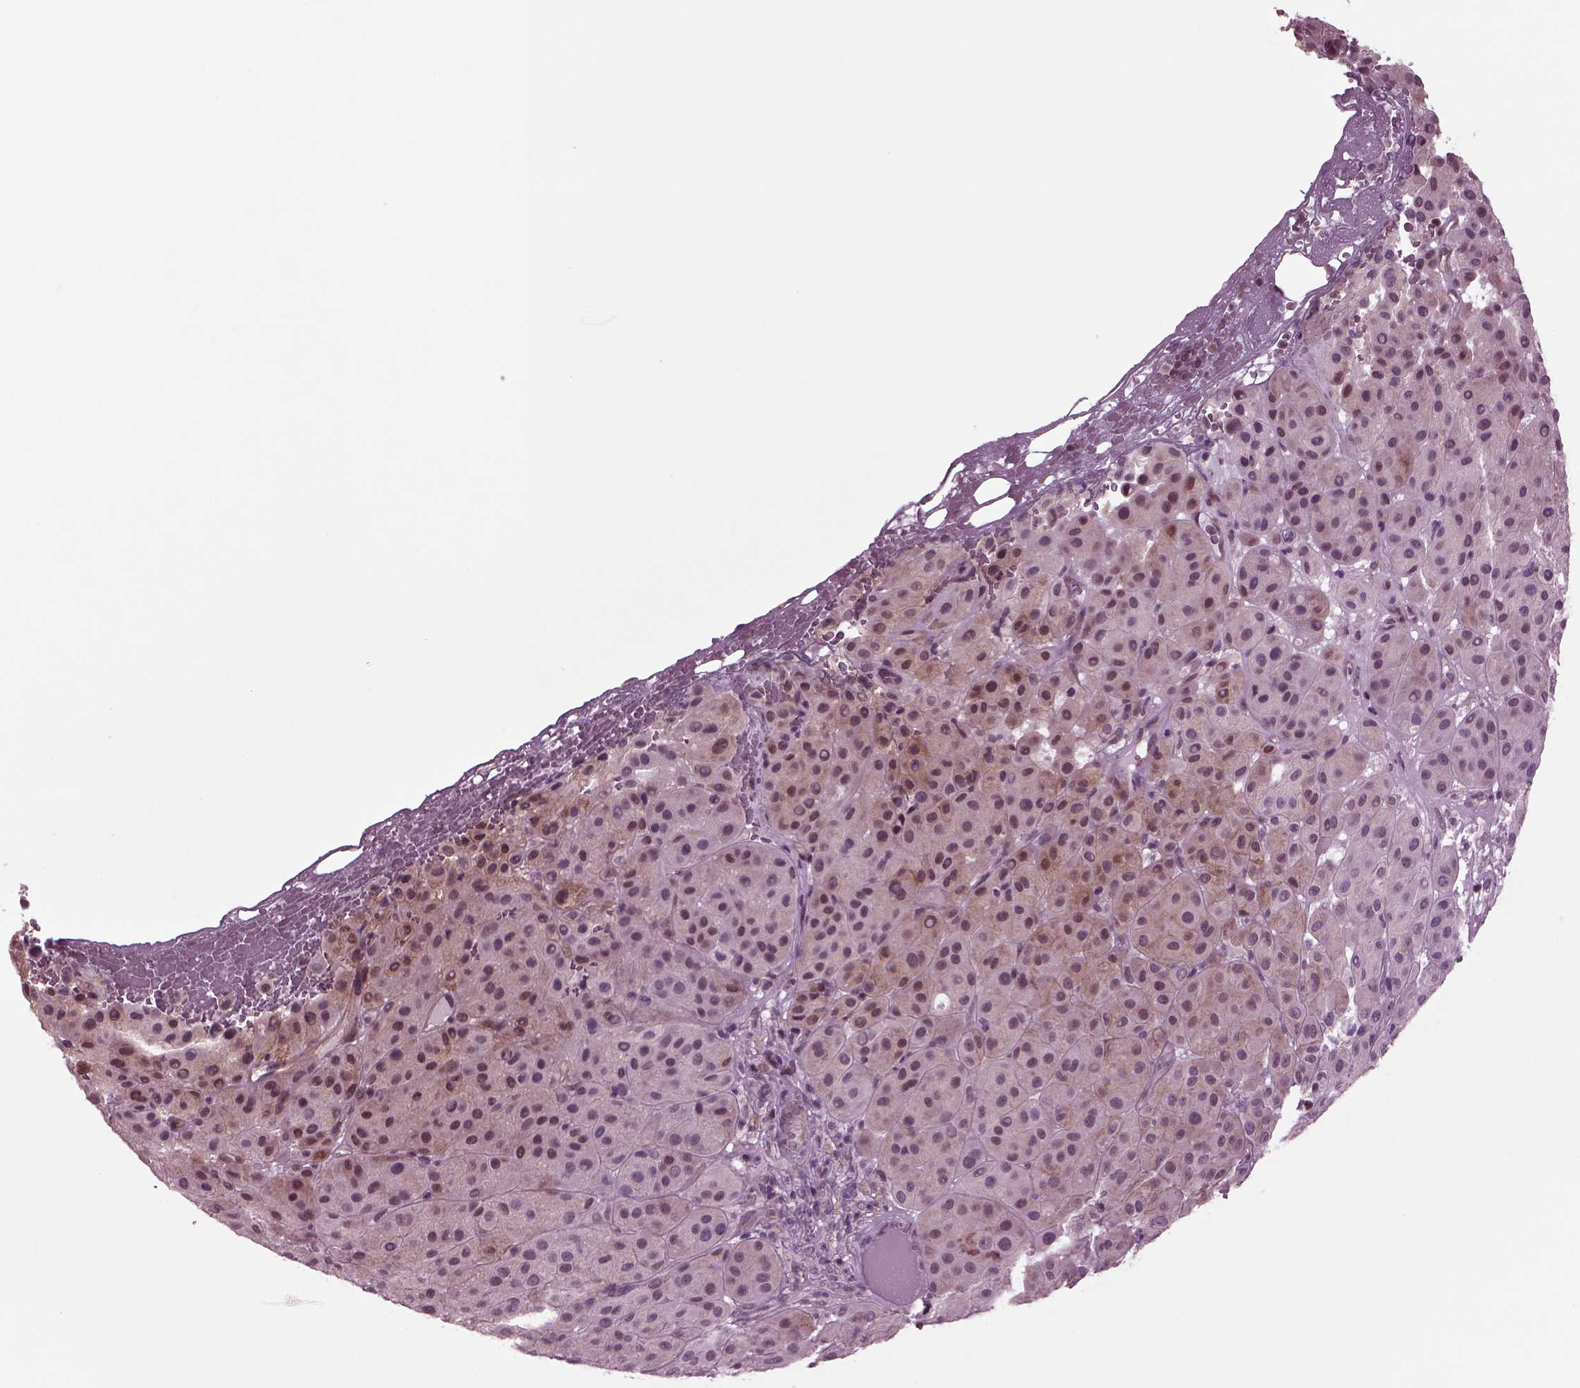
{"staining": {"intensity": "moderate", "quantity": "<25%", "location": "cytoplasmic/membranous,nuclear"}, "tissue": "melanoma", "cell_type": "Tumor cells", "image_type": "cancer", "snomed": [{"axis": "morphology", "description": "Malignant melanoma, Metastatic site"}, {"axis": "topography", "description": "Smooth muscle"}], "caption": "A brown stain labels moderate cytoplasmic/membranous and nuclear expression of a protein in melanoma tumor cells. (DAB IHC with brightfield microscopy, high magnification).", "gene": "ODF3", "patient": {"sex": "male", "age": 41}}